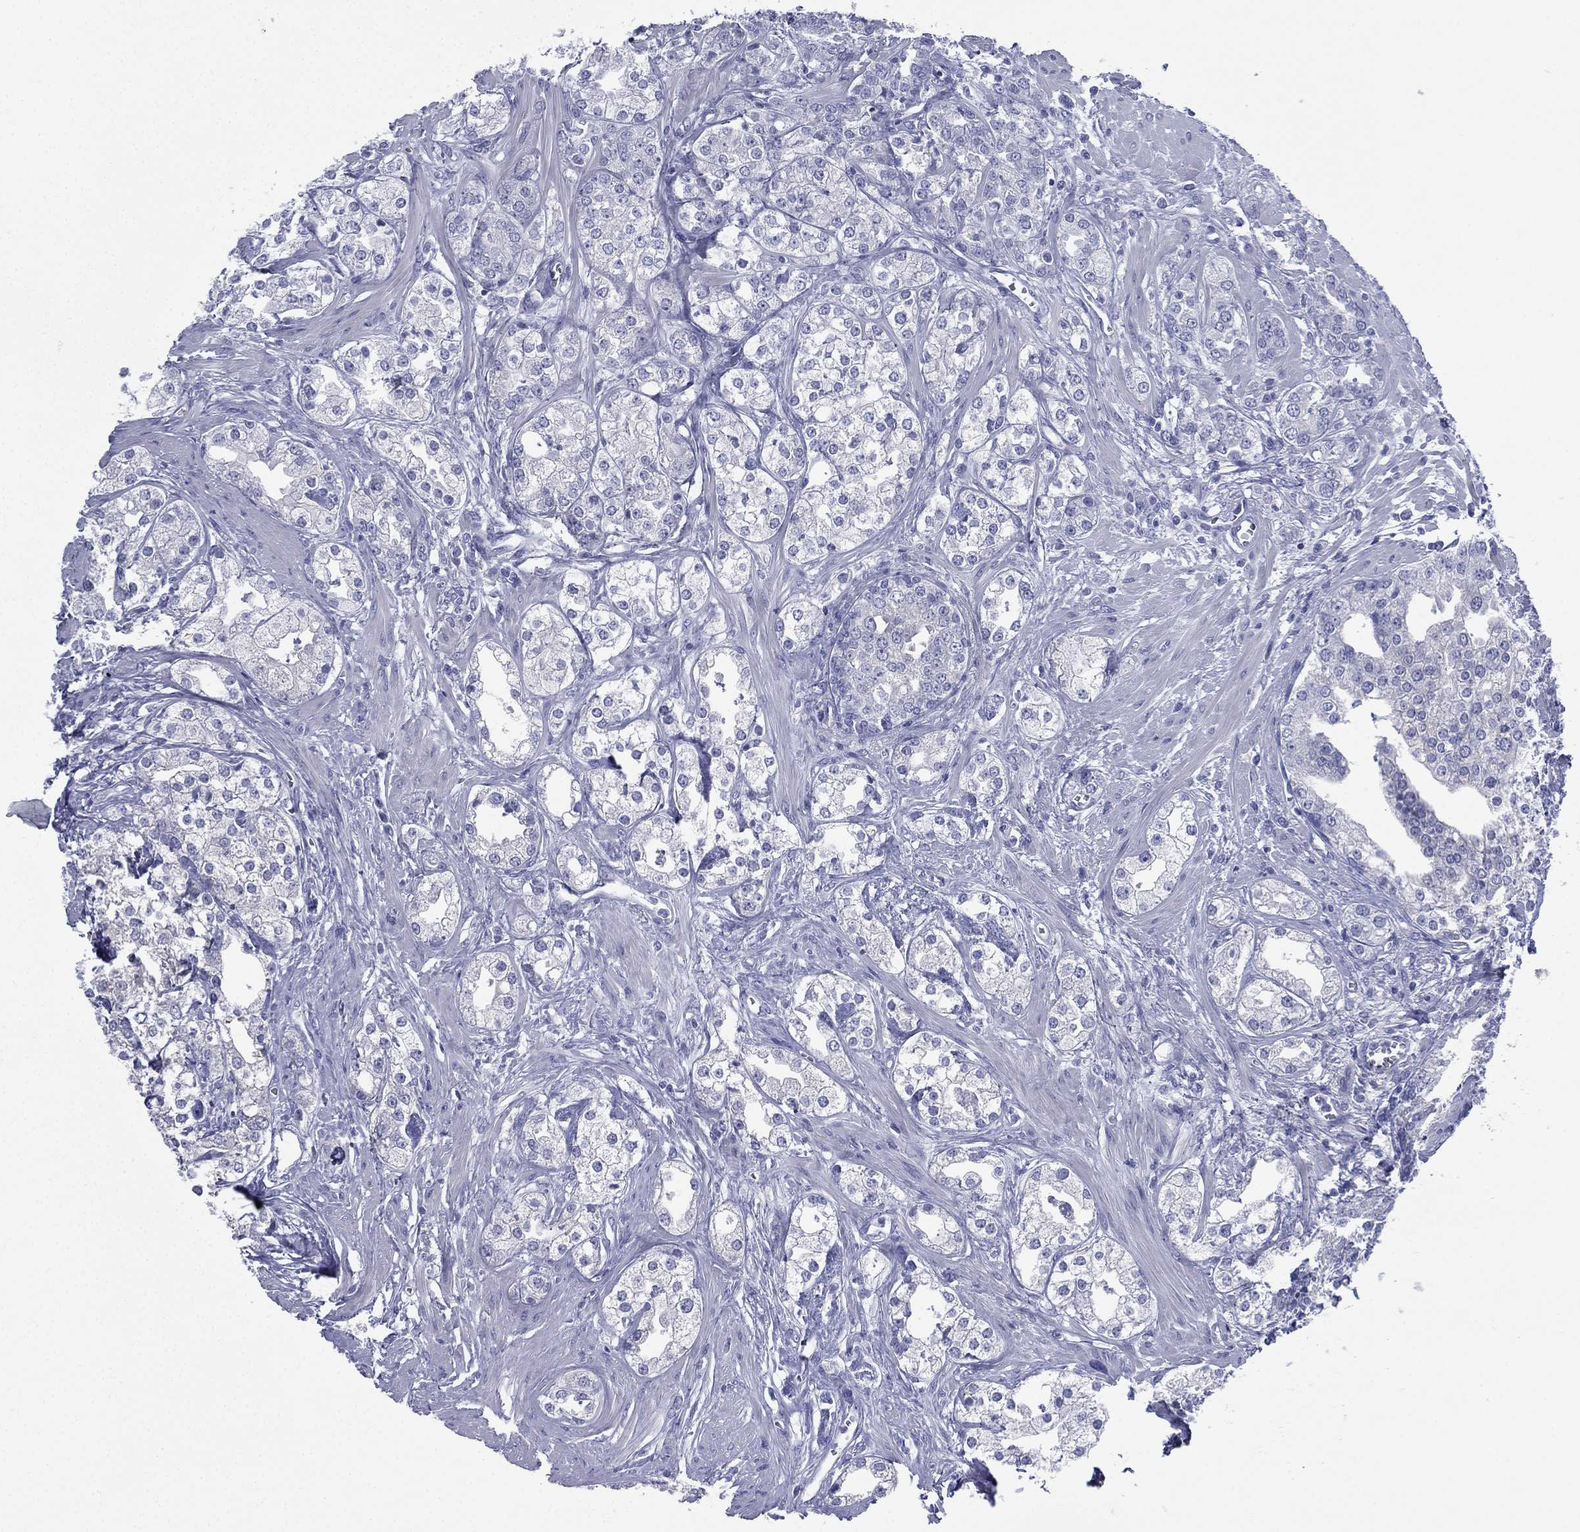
{"staining": {"intensity": "negative", "quantity": "none", "location": "none"}, "tissue": "prostate cancer", "cell_type": "Tumor cells", "image_type": "cancer", "snomed": [{"axis": "morphology", "description": "Adenocarcinoma, NOS"}, {"axis": "topography", "description": "Prostate and seminal vesicle, NOS"}, {"axis": "topography", "description": "Prostate"}], "caption": "IHC of prostate cancer (adenocarcinoma) reveals no positivity in tumor cells.", "gene": "FCER2", "patient": {"sex": "male", "age": 62}}